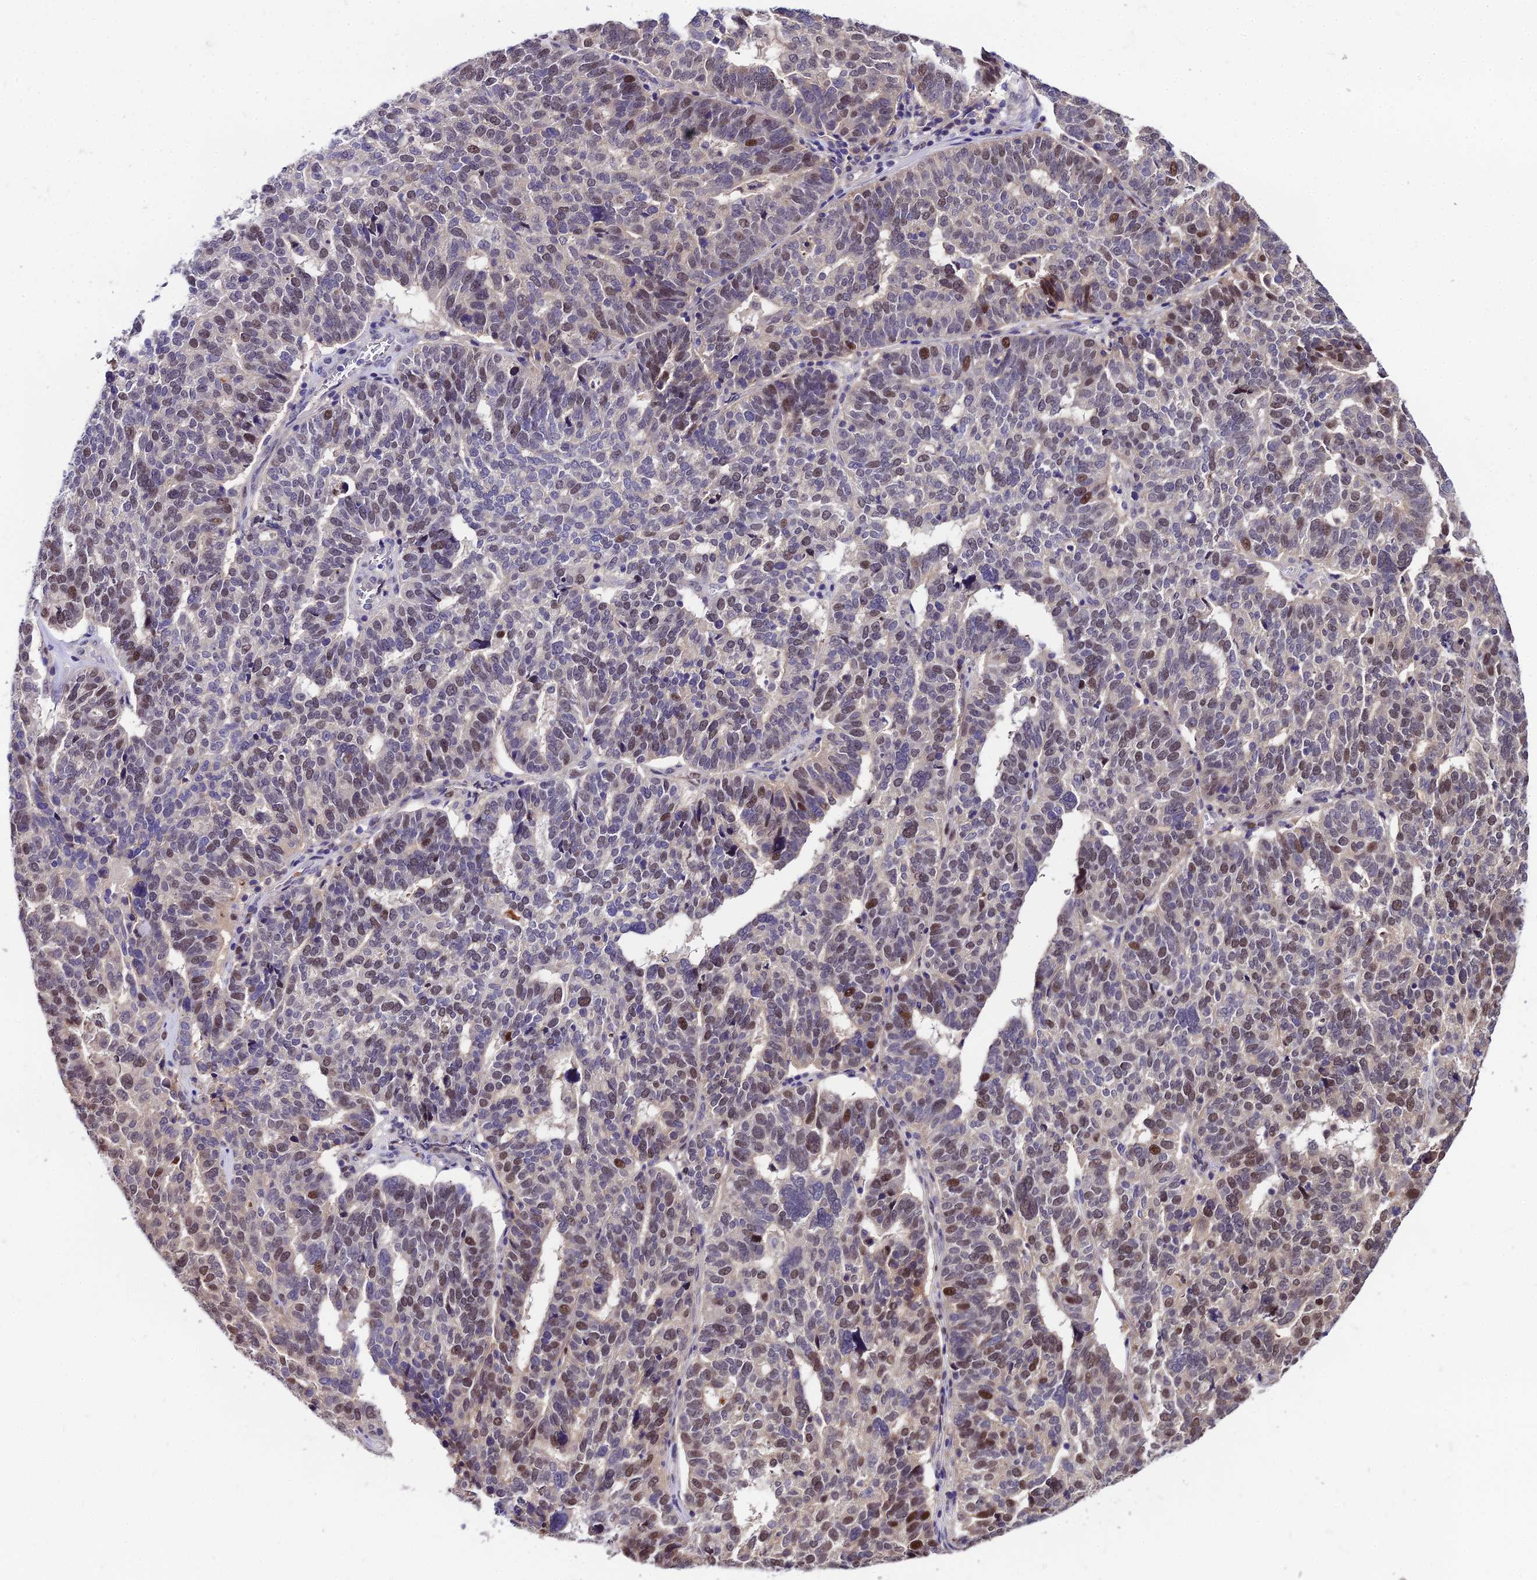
{"staining": {"intensity": "moderate", "quantity": "<25%", "location": "nuclear"}, "tissue": "ovarian cancer", "cell_type": "Tumor cells", "image_type": "cancer", "snomed": [{"axis": "morphology", "description": "Cystadenocarcinoma, serous, NOS"}, {"axis": "topography", "description": "Ovary"}], "caption": "Human ovarian serous cystadenocarcinoma stained for a protein (brown) displays moderate nuclear positive staining in approximately <25% of tumor cells.", "gene": "TRIML2", "patient": {"sex": "female", "age": 59}}